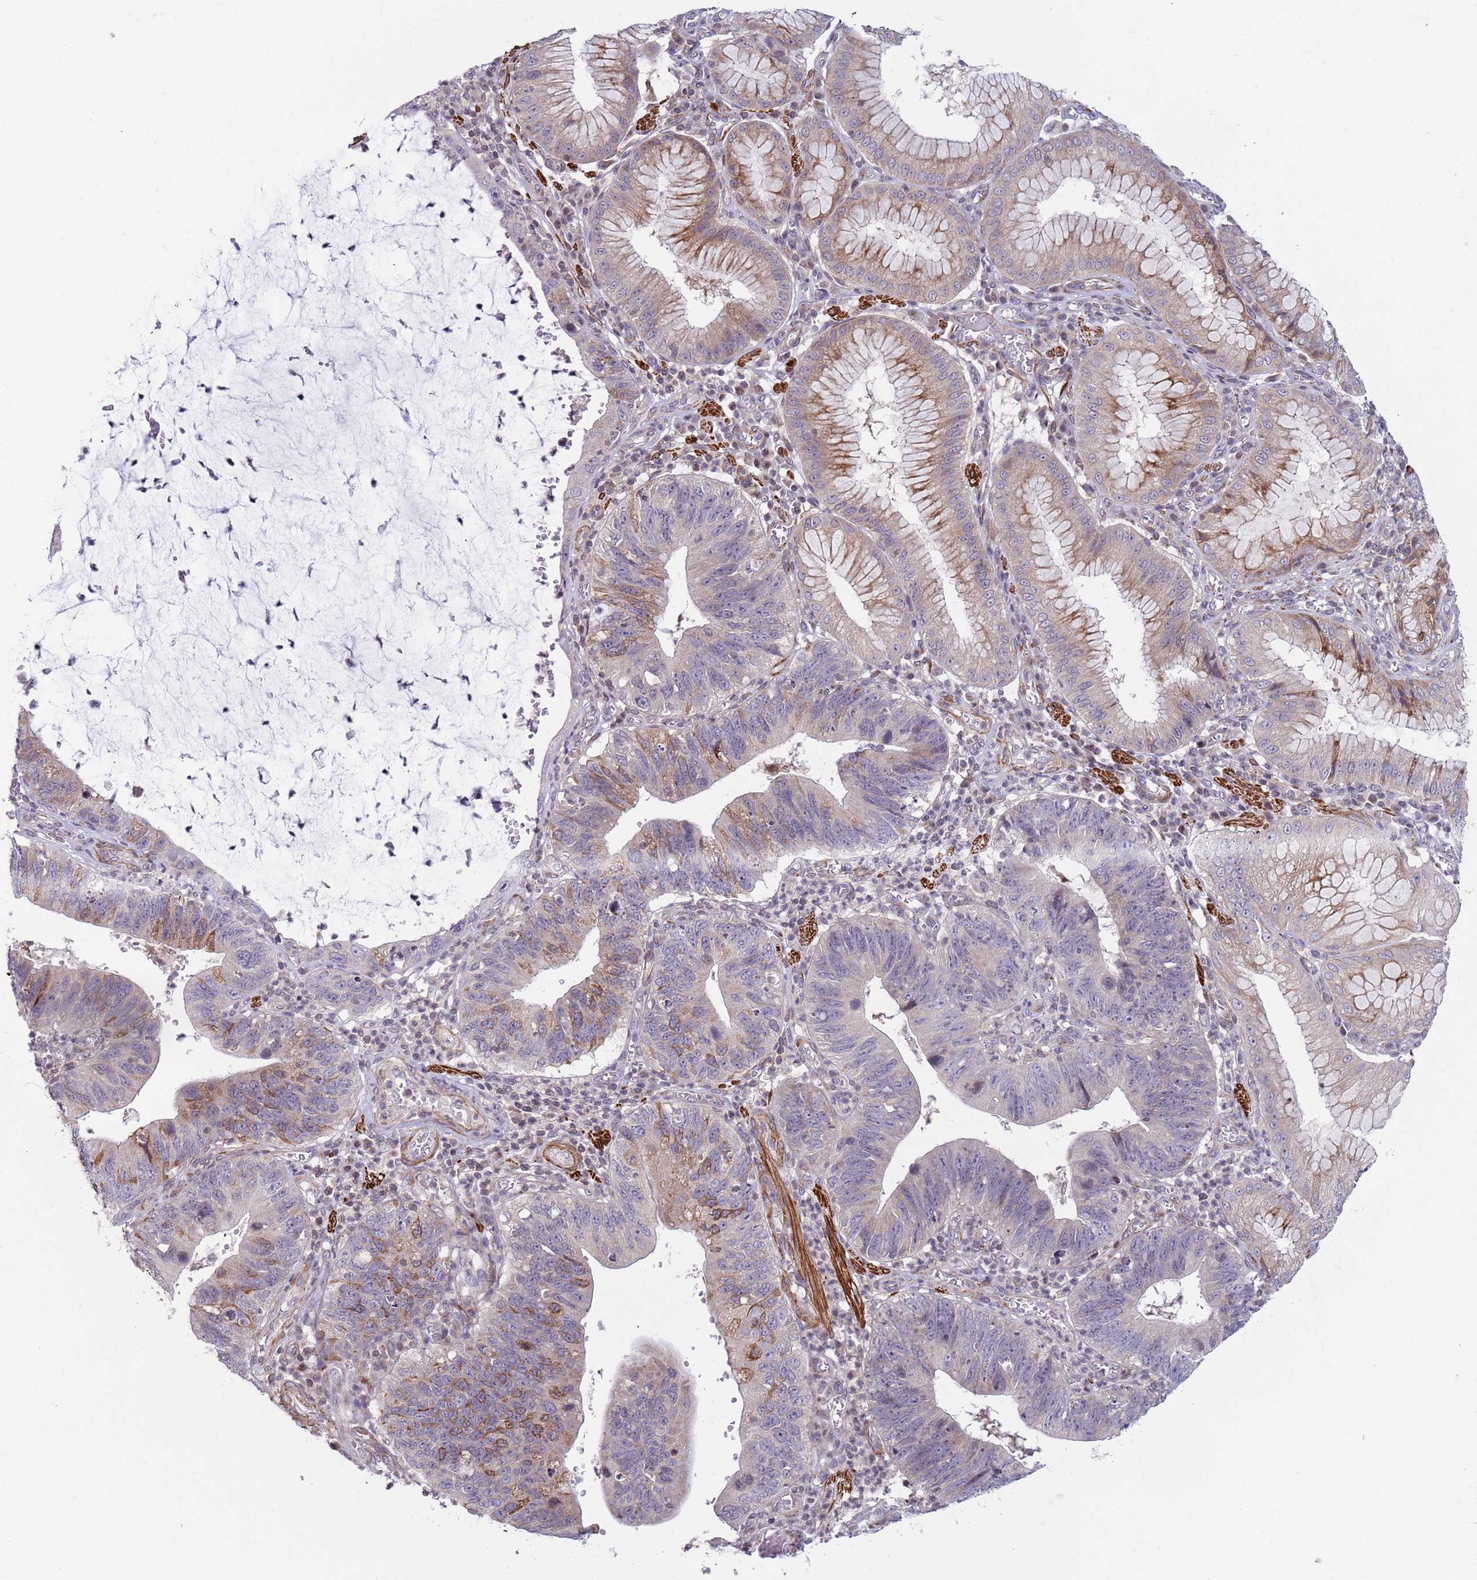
{"staining": {"intensity": "moderate", "quantity": "<25%", "location": "cytoplasmic/membranous"}, "tissue": "stomach cancer", "cell_type": "Tumor cells", "image_type": "cancer", "snomed": [{"axis": "morphology", "description": "Adenocarcinoma, NOS"}, {"axis": "topography", "description": "Stomach"}], "caption": "Immunohistochemistry (IHC) histopathology image of stomach adenocarcinoma stained for a protein (brown), which shows low levels of moderate cytoplasmic/membranous expression in approximately <25% of tumor cells.", "gene": "SNAPC4", "patient": {"sex": "male", "age": 59}}